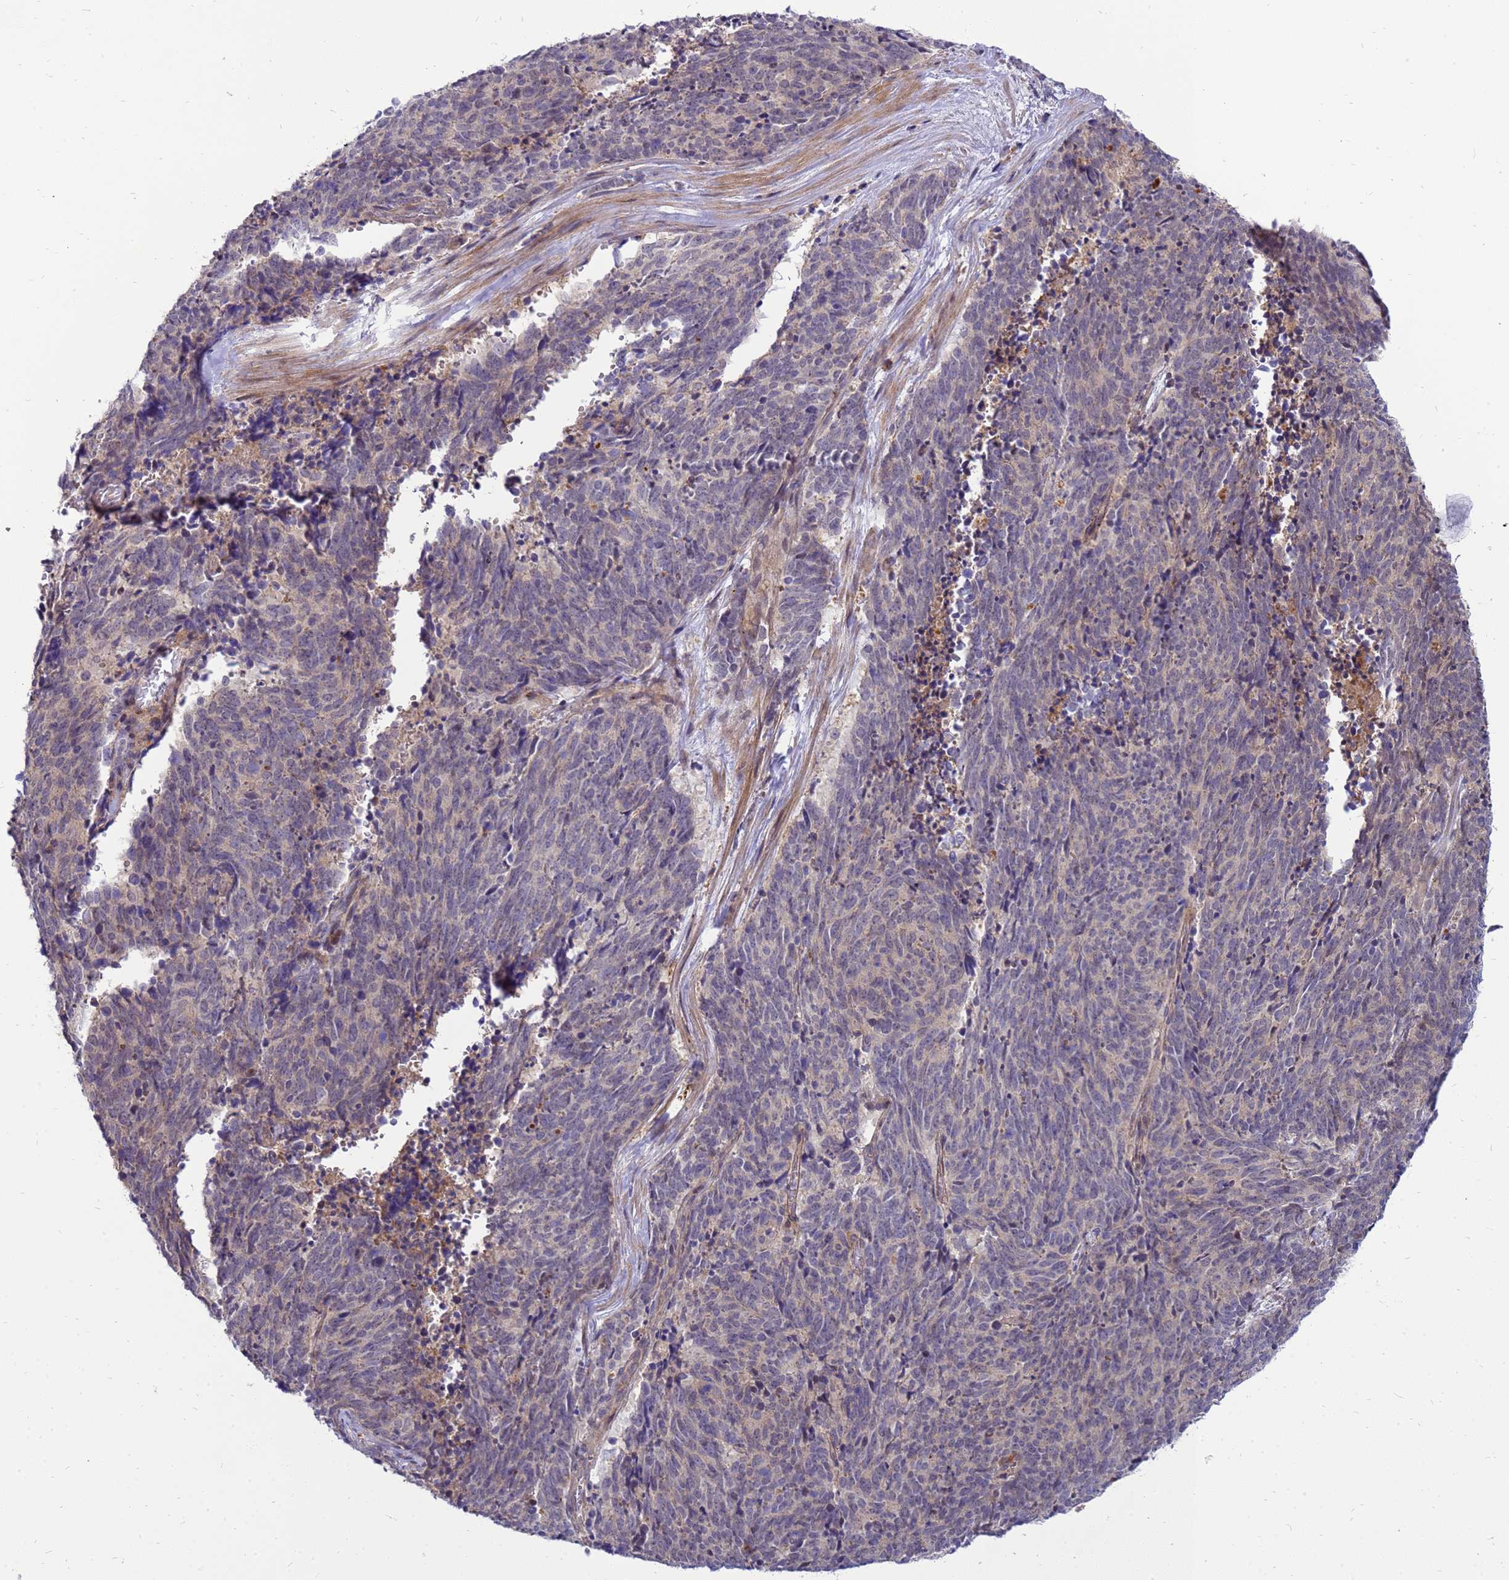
{"staining": {"intensity": "negative", "quantity": "none", "location": "none"}, "tissue": "cervical cancer", "cell_type": "Tumor cells", "image_type": "cancer", "snomed": [{"axis": "morphology", "description": "Squamous cell carcinoma, NOS"}, {"axis": "topography", "description": "Cervix"}], "caption": "Immunohistochemical staining of cervical squamous cell carcinoma displays no significant staining in tumor cells. Brightfield microscopy of immunohistochemistry (IHC) stained with DAB (brown) and hematoxylin (blue), captured at high magnification.", "gene": "ENOPH1", "patient": {"sex": "female", "age": 29}}